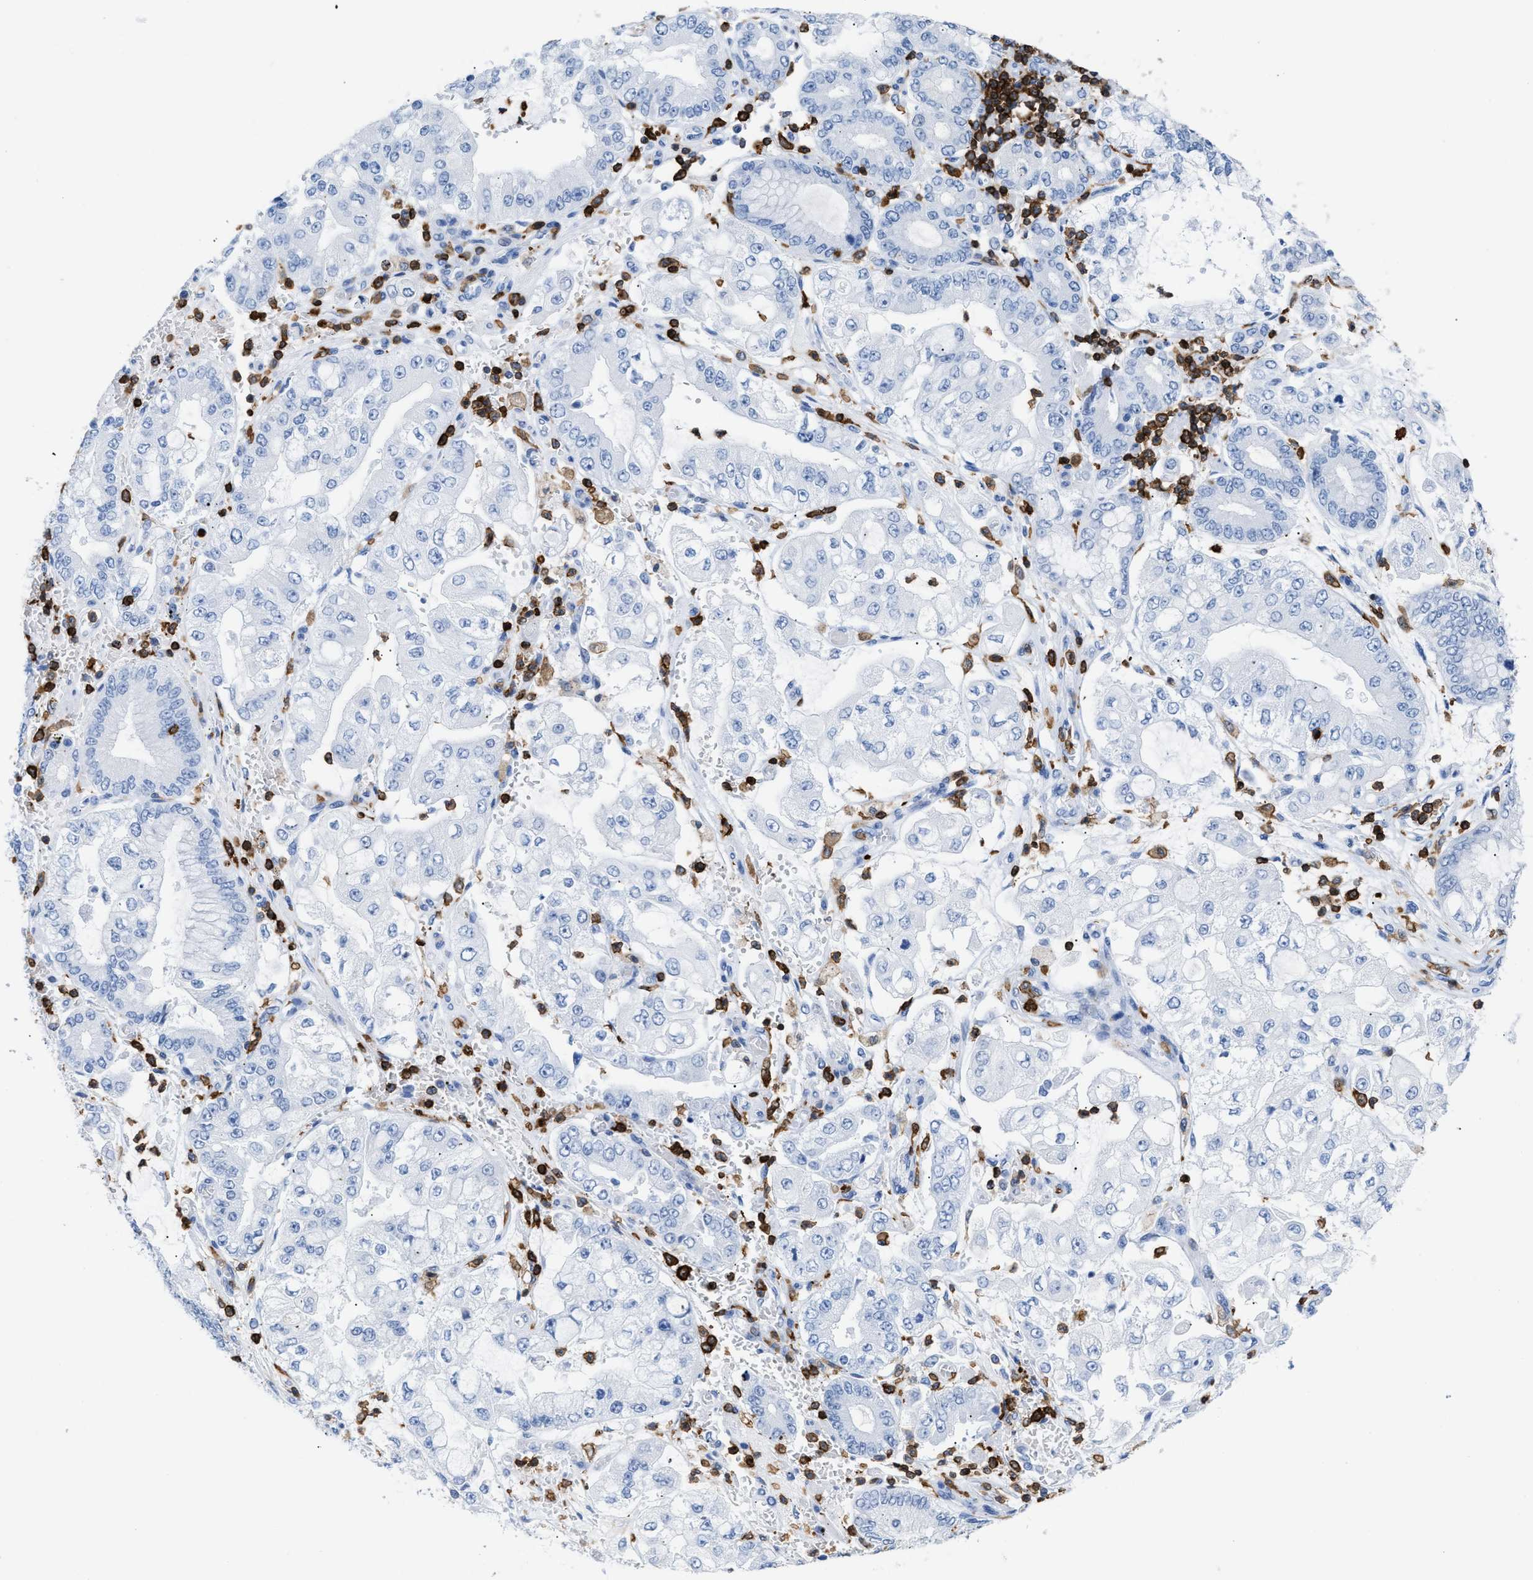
{"staining": {"intensity": "negative", "quantity": "none", "location": "none"}, "tissue": "stomach cancer", "cell_type": "Tumor cells", "image_type": "cancer", "snomed": [{"axis": "morphology", "description": "Adenocarcinoma, NOS"}, {"axis": "topography", "description": "Stomach"}], "caption": "Immunohistochemistry photomicrograph of neoplastic tissue: human stomach cancer (adenocarcinoma) stained with DAB reveals no significant protein expression in tumor cells.", "gene": "LCP1", "patient": {"sex": "male", "age": 76}}